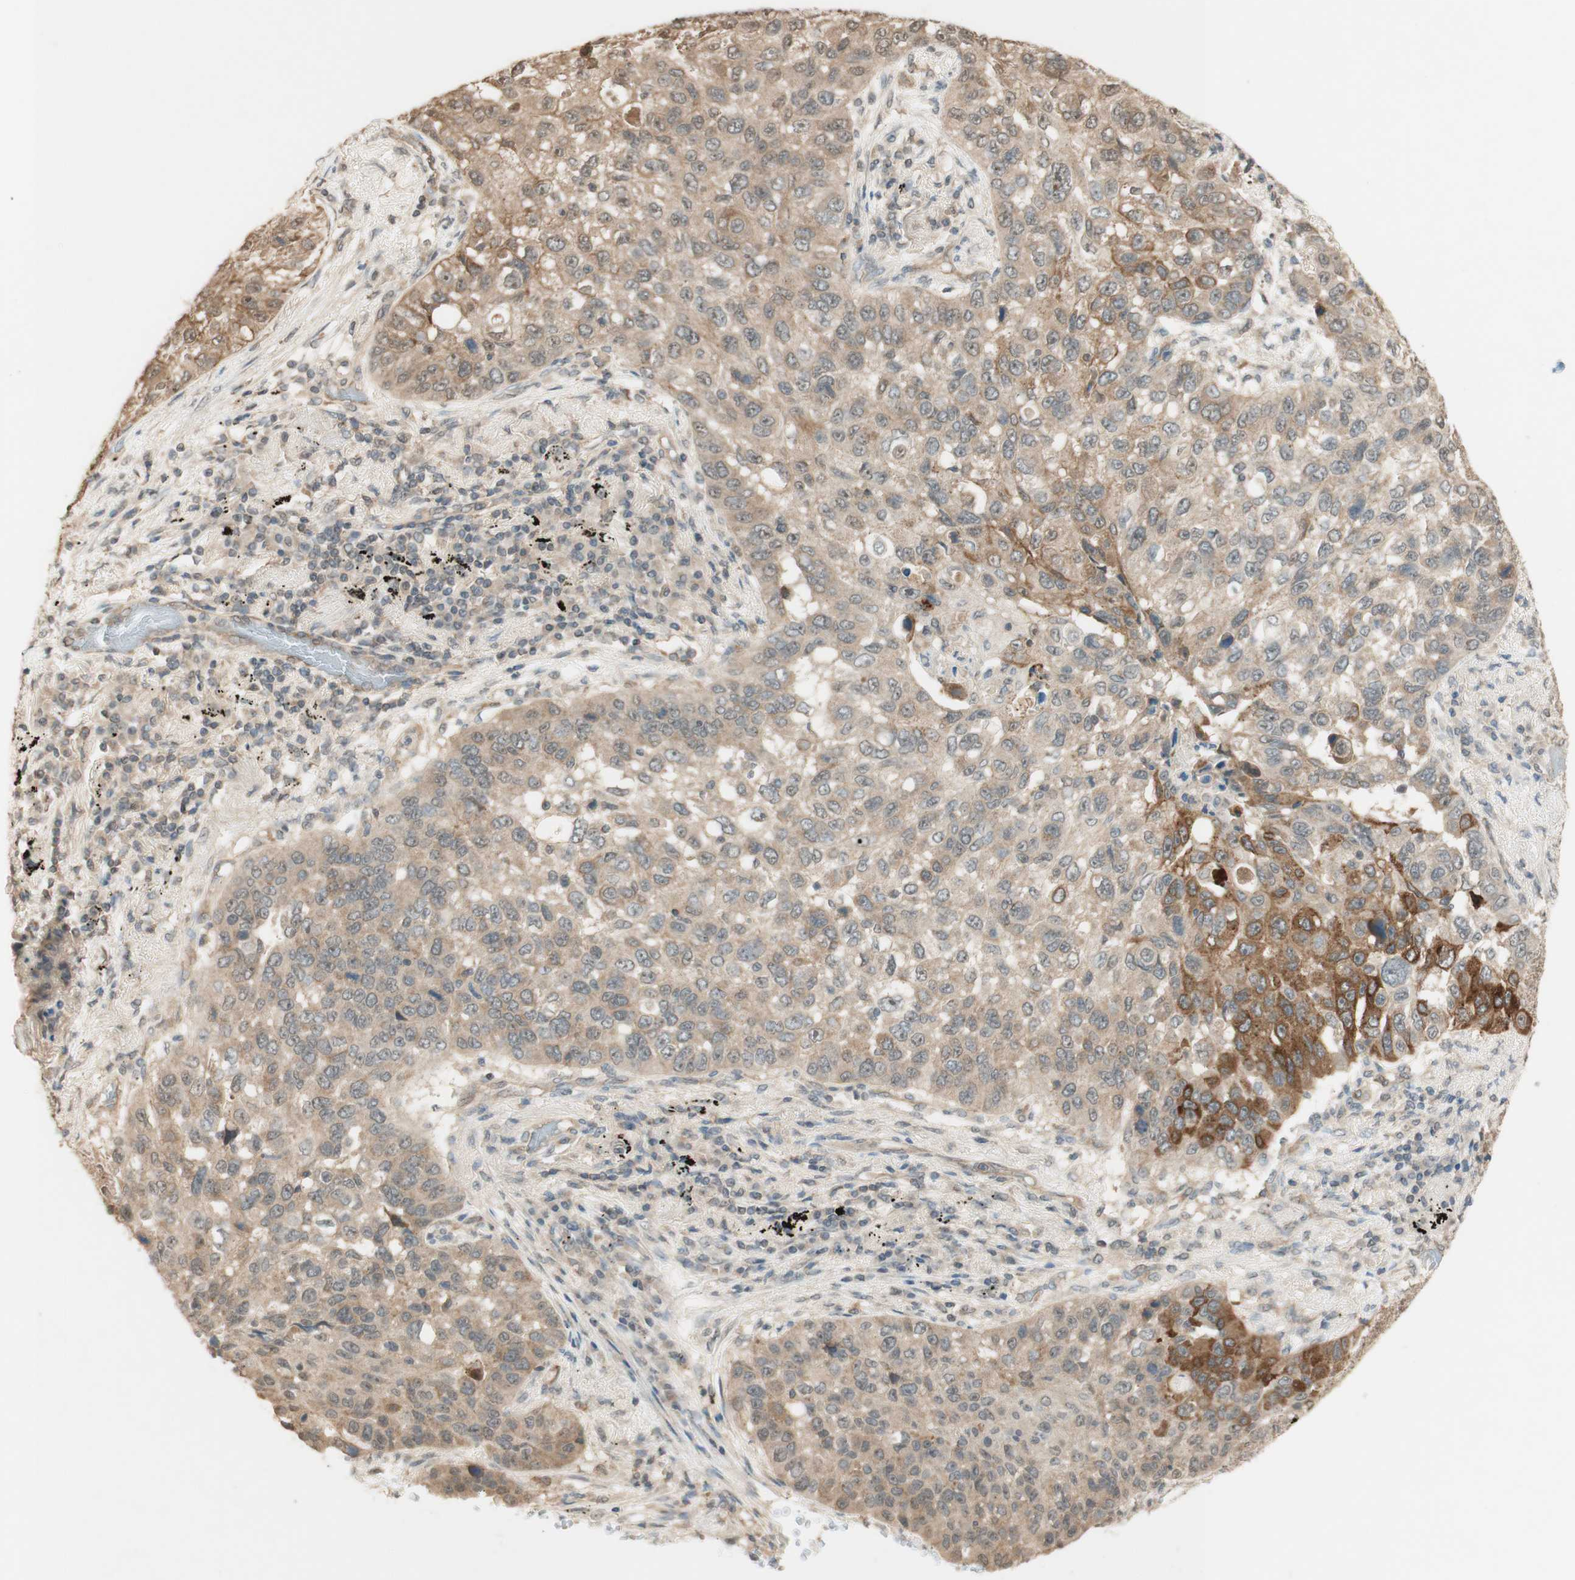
{"staining": {"intensity": "moderate", "quantity": "25%-75%", "location": "cytoplasmic/membranous"}, "tissue": "lung cancer", "cell_type": "Tumor cells", "image_type": "cancer", "snomed": [{"axis": "morphology", "description": "Squamous cell carcinoma, NOS"}, {"axis": "topography", "description": "Lung"}], "caption": "A micrograph of human lung cancer (squamous cell carcinoma) stained for a protein displays moderate cytoplasmic/membranous brown staining in tumor cells.", "gene": "SPINT2", "patient": {"sex": "male", "age": 57}}